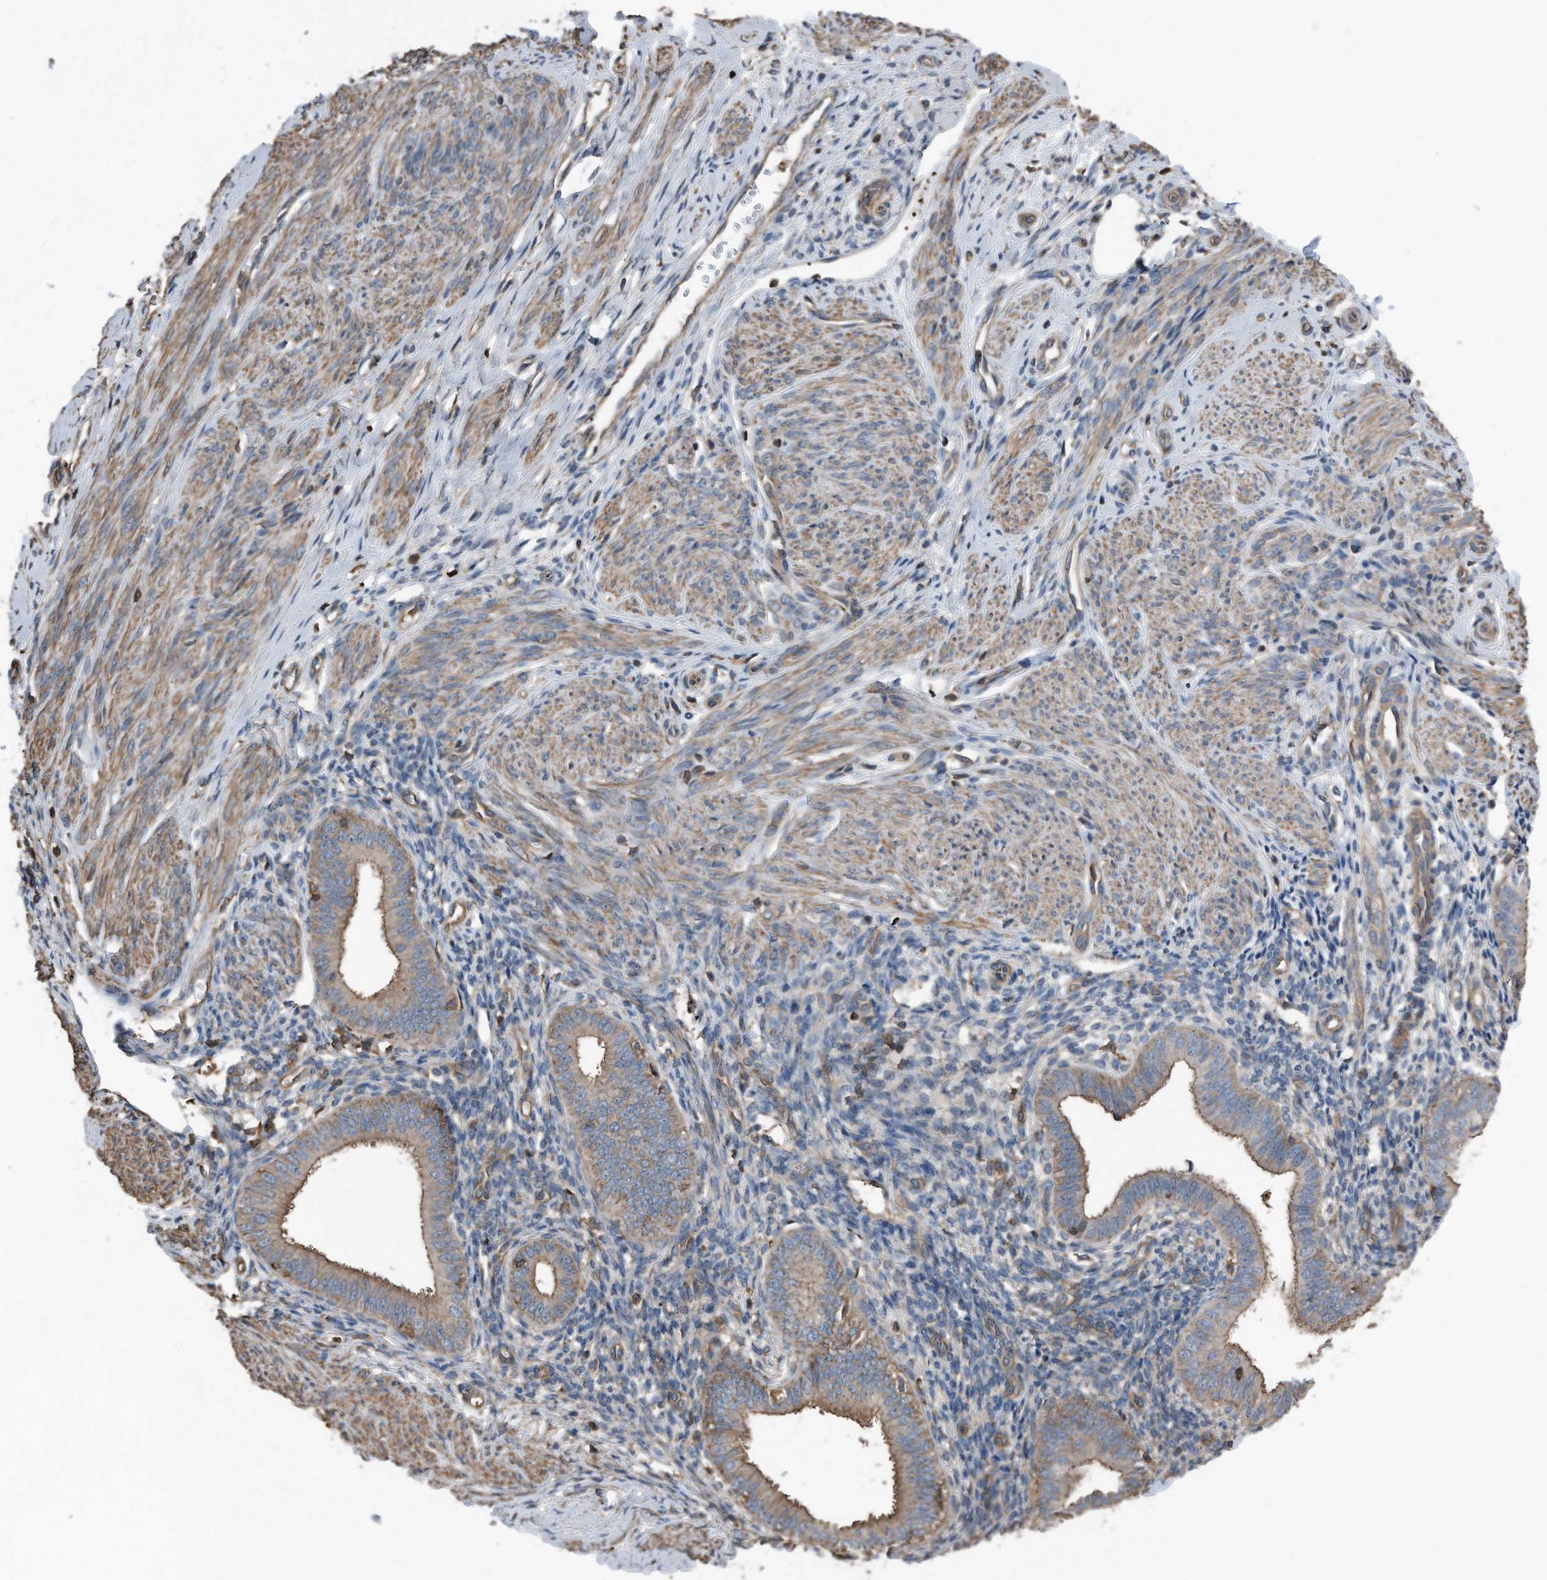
{"staining": {"intensity": "moderate", "quantity": ">75%", "location": "cytoplasmic/membranous"}, "tissue": "endometrium", "cell_type": "Cells in endometrial stroma", "image_type": "normal", "snomed": [{"axis": "morphology", "description": "Normal tissue, NOS"}, {"axis": "topography", "description": "Uterus"}, {"axis": "topography", "description": "Endometrium"}], "caption": "Immunohistochemical staining of normal endometrium demonstrates >75% levels of moderate cytoplasmic/membranous protein staining in approximately >75% of cells in endometrial stroma. (DAB = brown stain, brightfield microscopy at high magnification).", "gene": "RSPO3", "patient": {"sex": "female", "age": 48}}